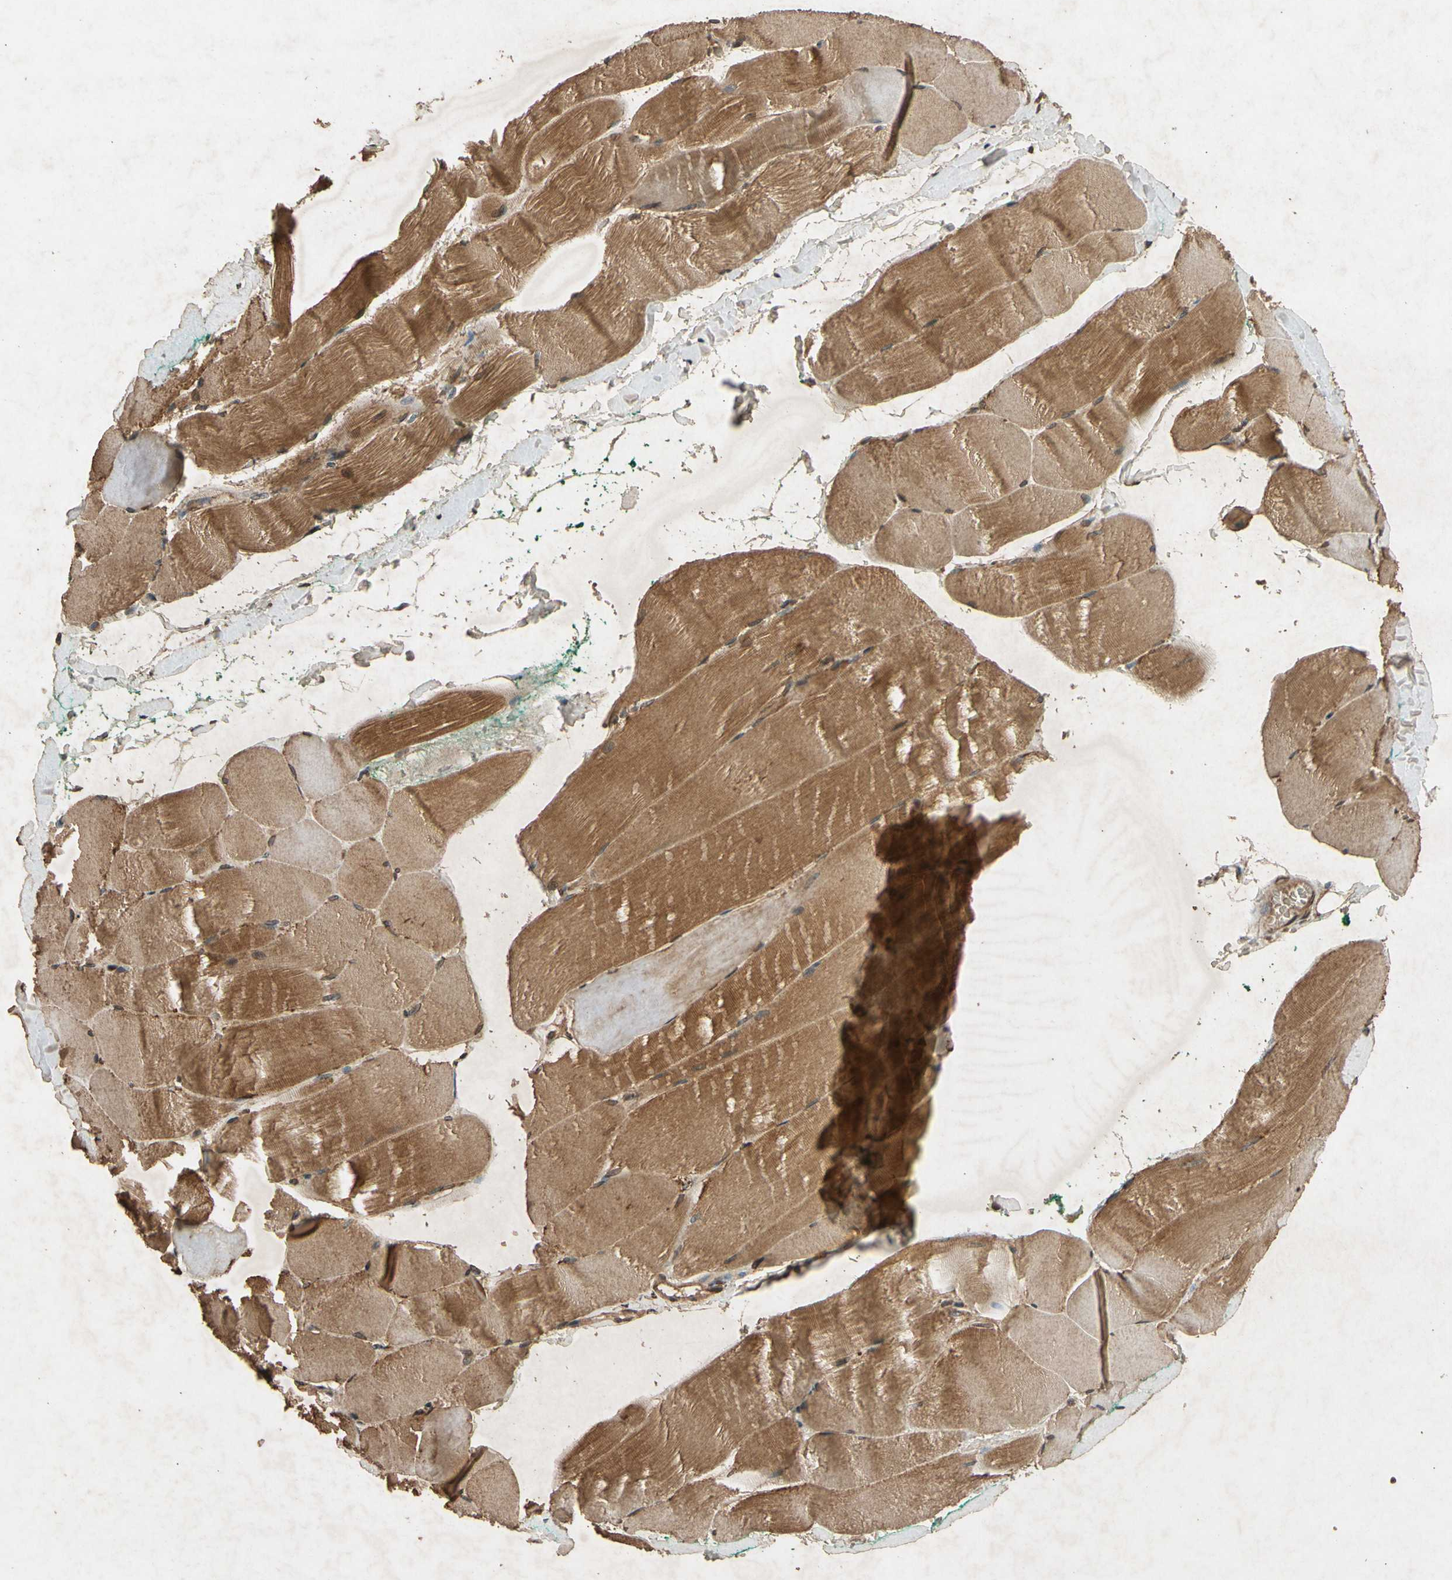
{"staining": {"intensity": "moderate", "quantity": ">75%", "location": "cytoplasmic/membranous,nuclear"}, "tissue": "skeletal muscle", "cell_type": "Myocytes", "image_type": "normal", "snomed": [{"axis": "morphology", "description": "Normal tissue, NOS"}, {"axis": "morphology", "description": "Squamous cell carcinoma, NOS"}, {"axis": "topography", "description": "Skeletal muscle"}], "caption": "Skeletal muscle stained with DAB (3,3'-diaminobenzidine) IHC exhibits medium levels of moderate cytoplasmic/membranous,nuclear staining in approximately >75% of myocytes.", "gene": "TXN2", "patient": {"sex": "male", "age": 51}}